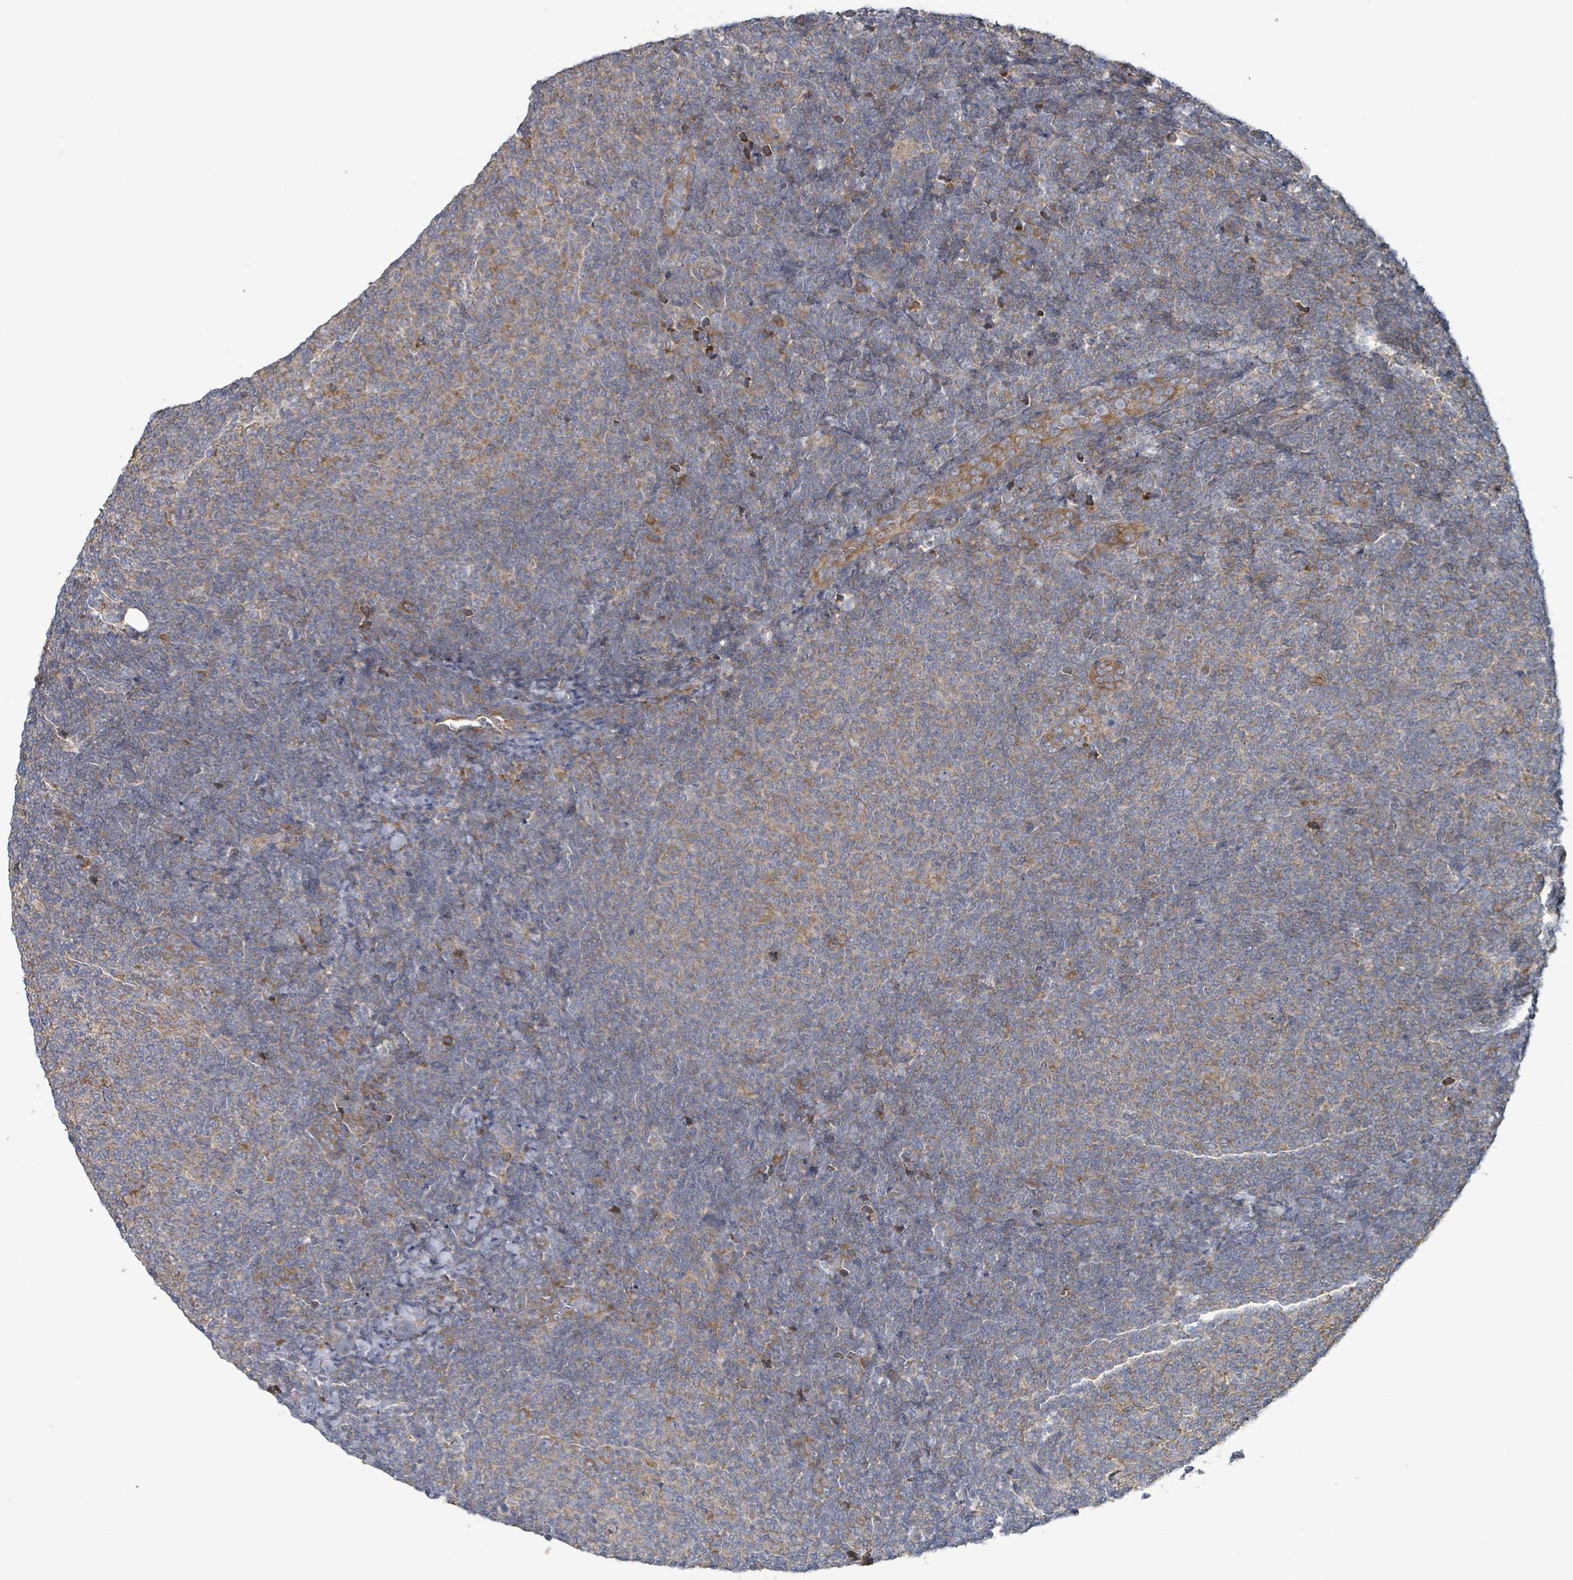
{"staining": {"intensity": "weak", "quantity": ">75%", "location": "cytoplasmic/membranous"}, "tissue": "lymphoma", "cell_type": "Tumor cells", "image_type": "cancer", "snomed": [{"axis": "morphology", "description": "Malignant lymphoma, non-Hodgkin's type, Low grade"}, {"axis": "topography", "description": "Lymph node"}], "caption": "Immunohistochemistry (DAB) staining of malignant lymphoma, non-Hodgkin's type (low-grade) demonstrates weak cytoplasmic/membranous protein positivity in about >75% of tumor cells.", "gene": "RPL32", "patient": {"sex": "male", "age": 66}}